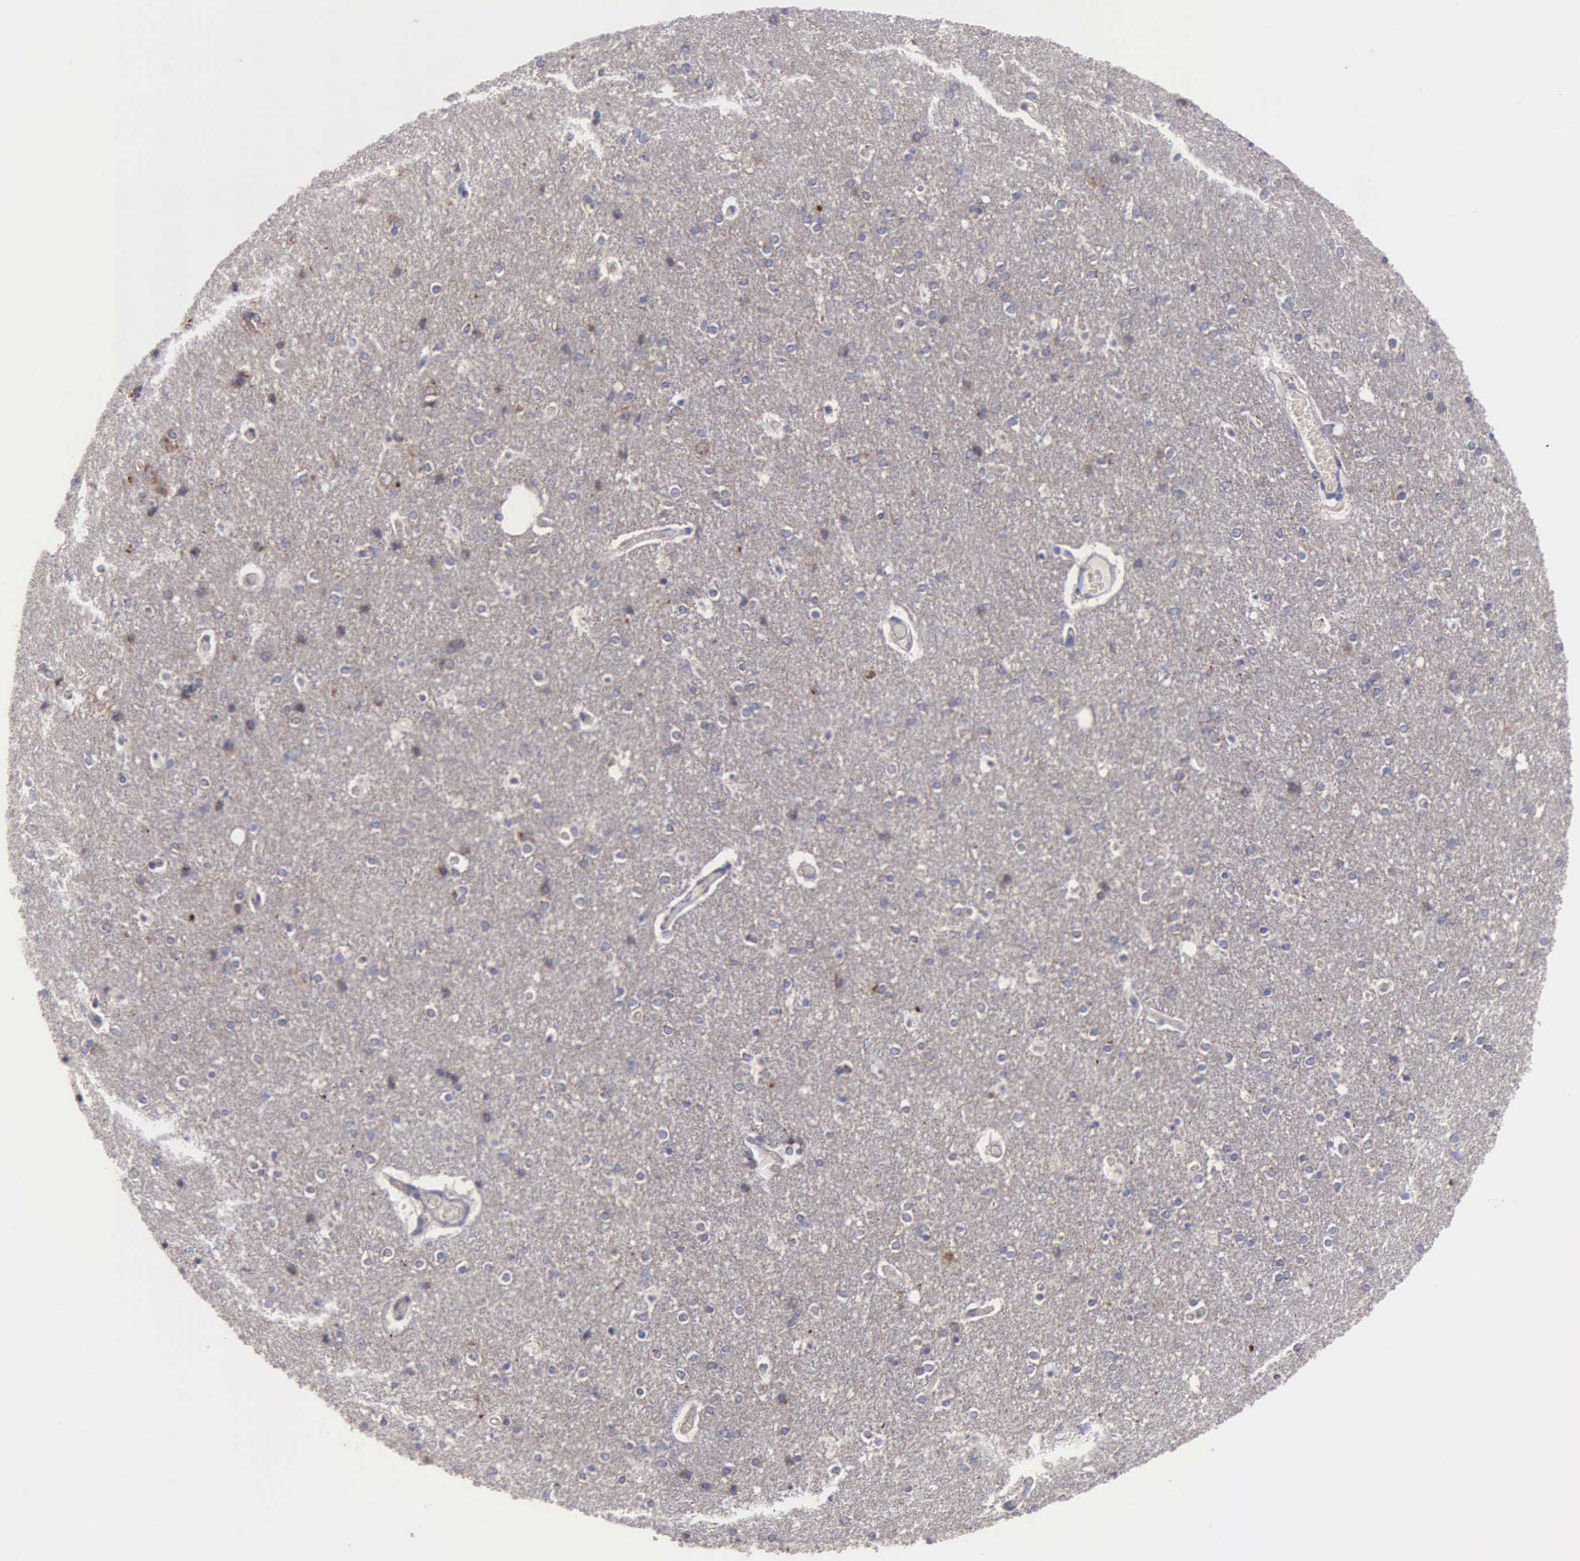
{"staining": {"intensity": "negative", "quantity": "none", "location": "none"}, "tissue": "cerebral cortex", "cell_type": "Endothelial cells", "image_type": "normal", "snomed": [{"axis": "morphology", "description": "Normal tissue, NOS"}, {"axis": "topography", "description": "Cerebral cortex"}], "caption": "Immunohistochemical staining of unremarkable cerebral cortex shows no significant positivity in endothelial cells.", "gene": "APP", "patient": {"sex": "female", "age": 54}}